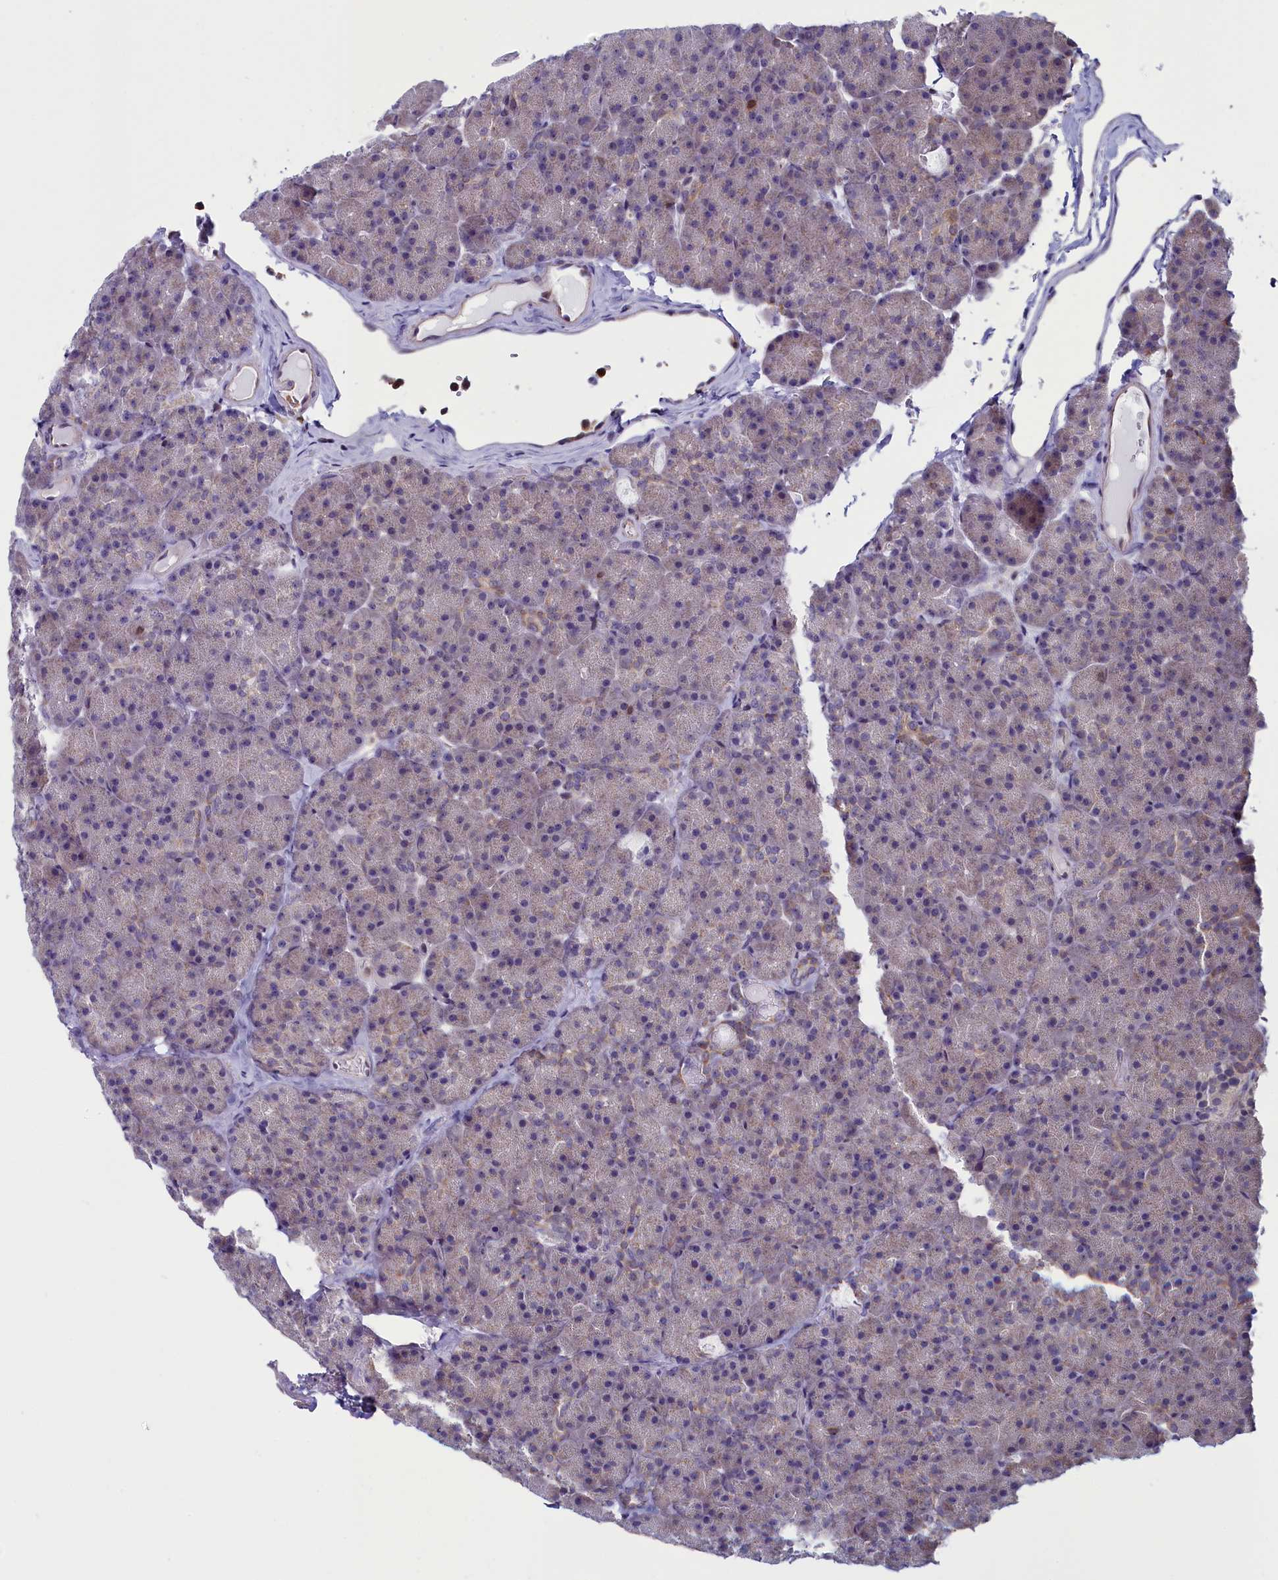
{"staining": {"intensity": "moderate", "quantity": "<25%", "location": "cytoplasmic/membranous,nuclear"}, "tissue": "pancreas", "cell_type": "Exocrine glandular cells", "image_type": "normal", "snomed": [{"axis": "morphology", "description": "Normal tissue, NOS"}, {"axis": "topography", "description": "Pancreas"}], "caption": "Immunohistochemistry of normal pancreas reveals low levels of moderate cytoplasmic/membranous,nuclear expression in approximately <25% of exocrine glandular cells.", "gene": "CIAPIN1", "patient": {"sex": "male", "age": 36}}